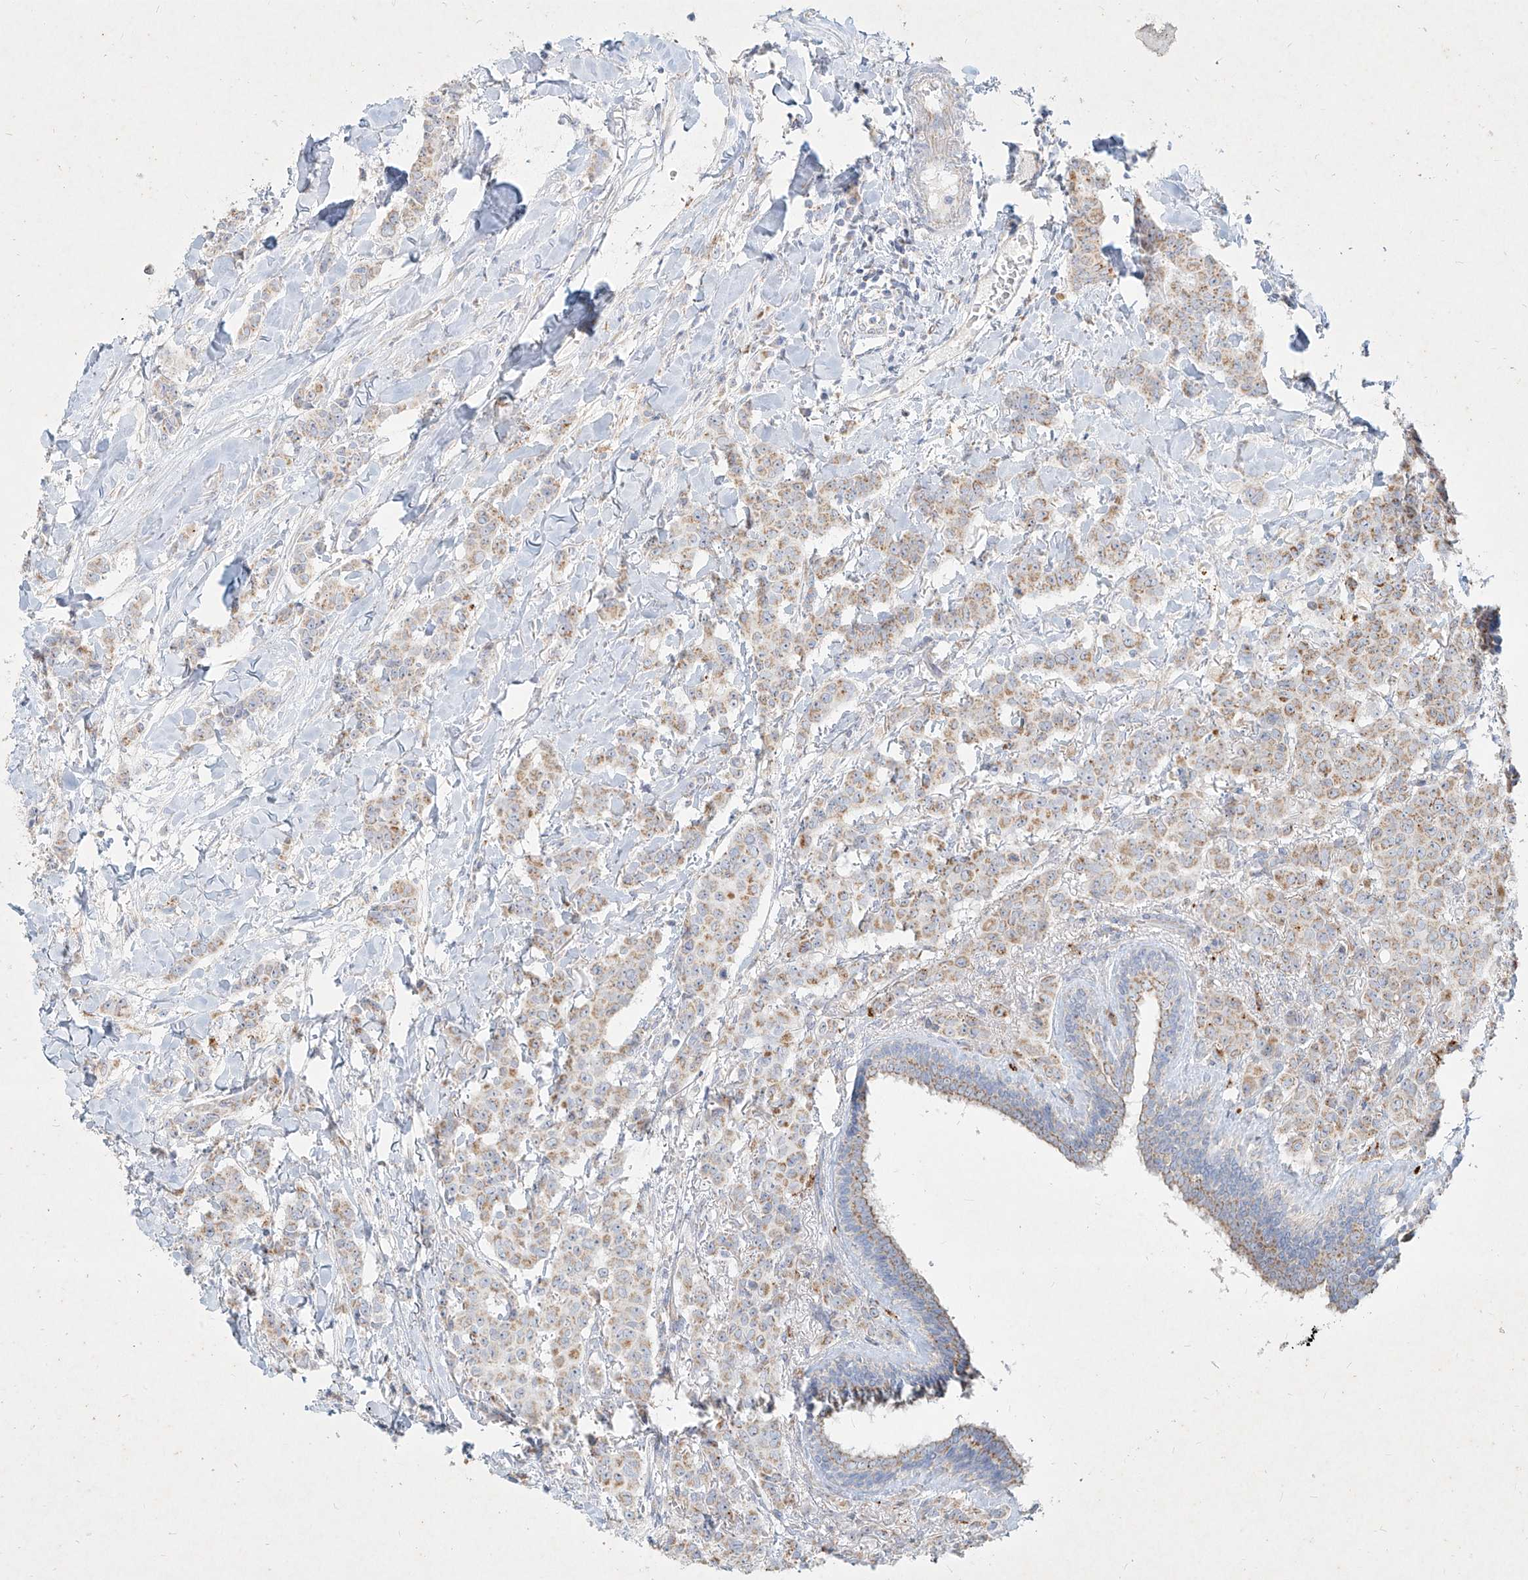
{"staining": {"intensity": "weak", "quantity": "25%-75%", "location": "cytoplasmic/membranous"}, "tissue": "breast cancer", "cell_type": "Tumor cells", "image_type": "cancer", "snomed": [{"axis": "morphology", "description": "Duct carcinoma"}, {"axis": "topography", "description": "Breast"}], "caption": "Human breast cancer (invasive ductal carcinoma) stained for a protein (brown) shows weak cytoplasmic/membranous positive expression in approximately 25%-75% of tumor cells.", "gene": "MTX2", "patient": {"sex": "female", "age": 40}}